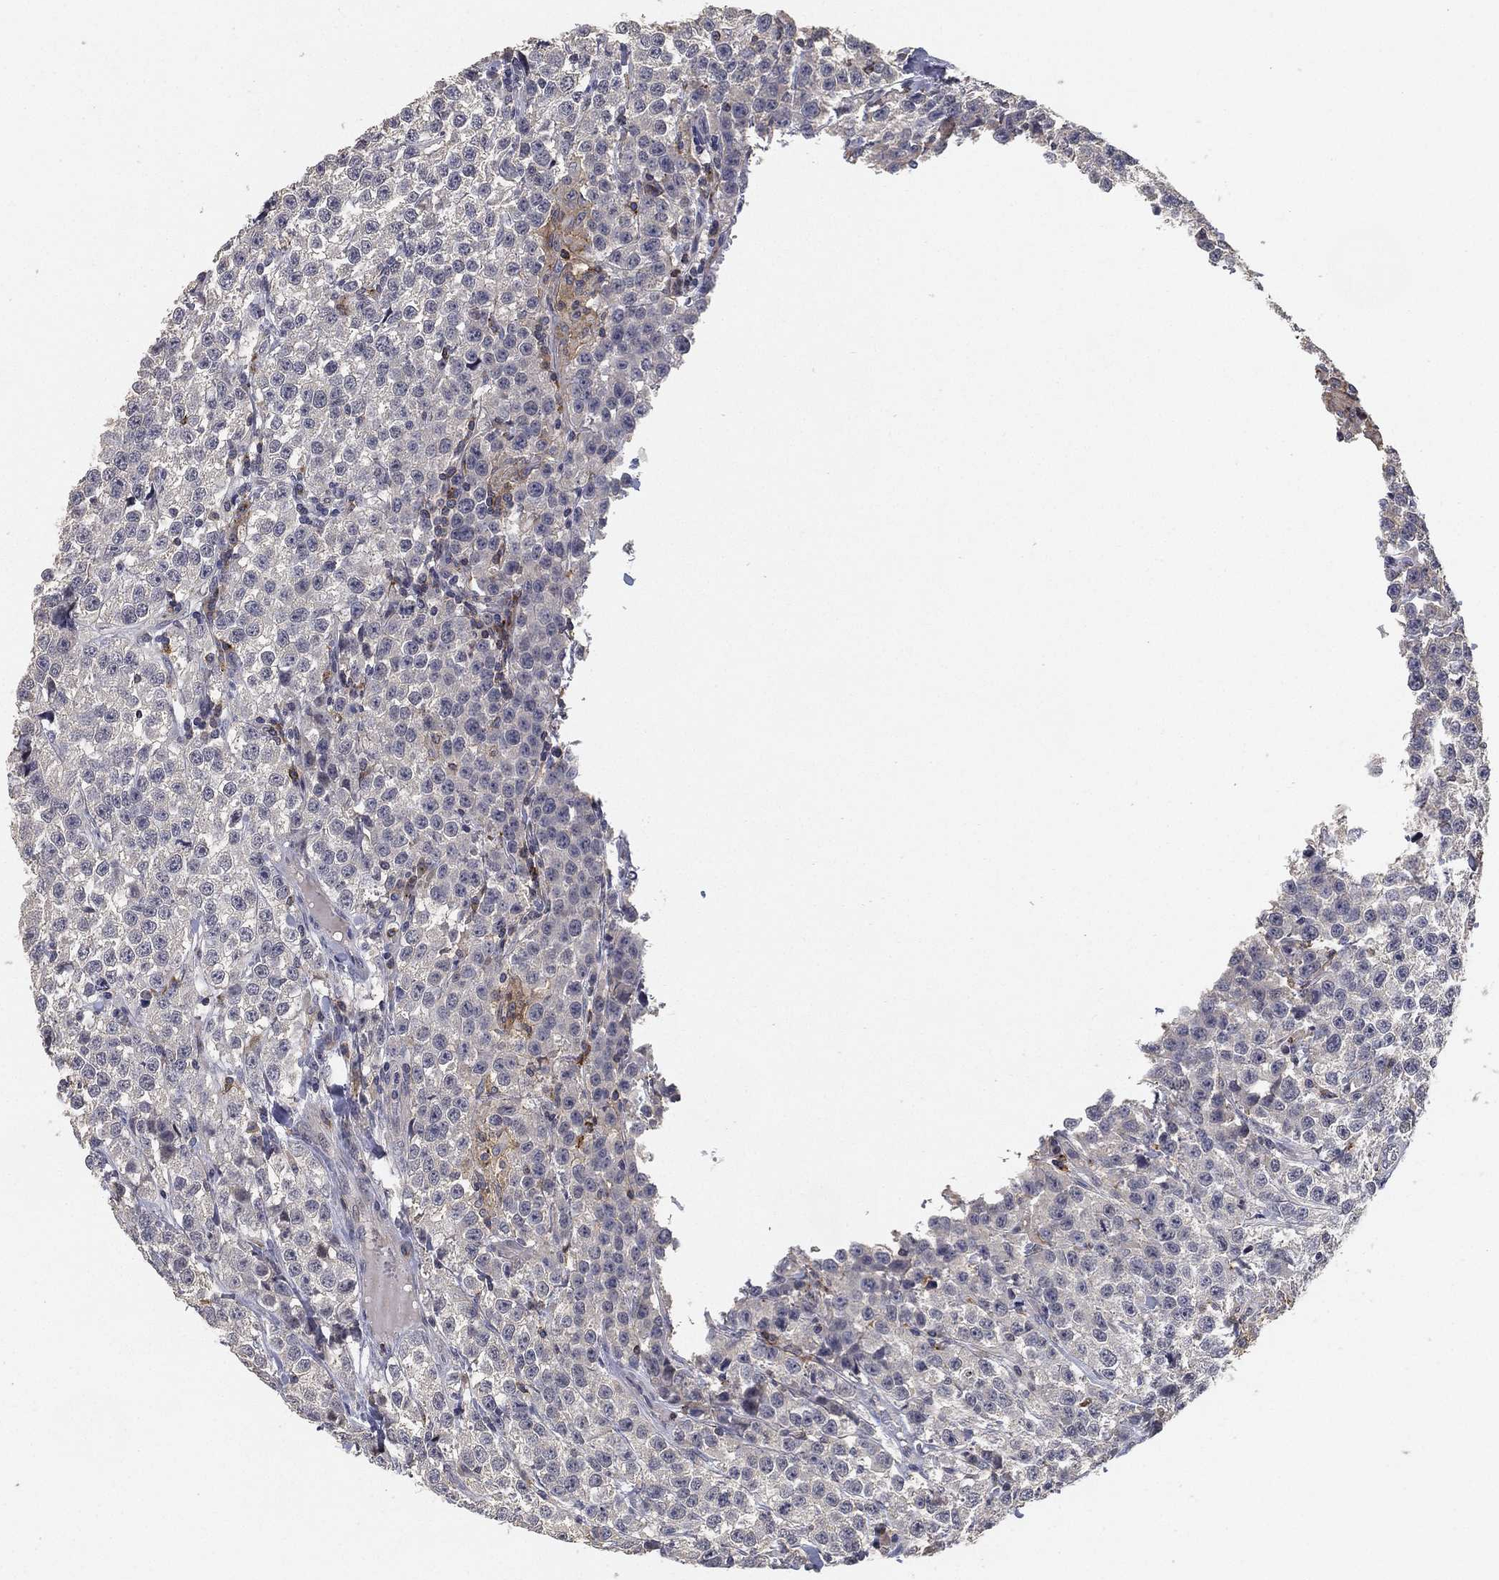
{"staining": {"intensity": "negative", "quantity": "none", "location": "none"}, "tissue": "testis cancer", "cell_type": "Tumor cells", "image_type": "cancer", "snomed": [{"axis": "morphology", "description": "Seminoma, NOS"}, {"axis": "topography", "description": "Testis"}], "caption": "An image of human testis seminoma is negative for staining in tumor cells.", "gene": "CFAP251", "patient": {"sex": "male", "age": 59}}